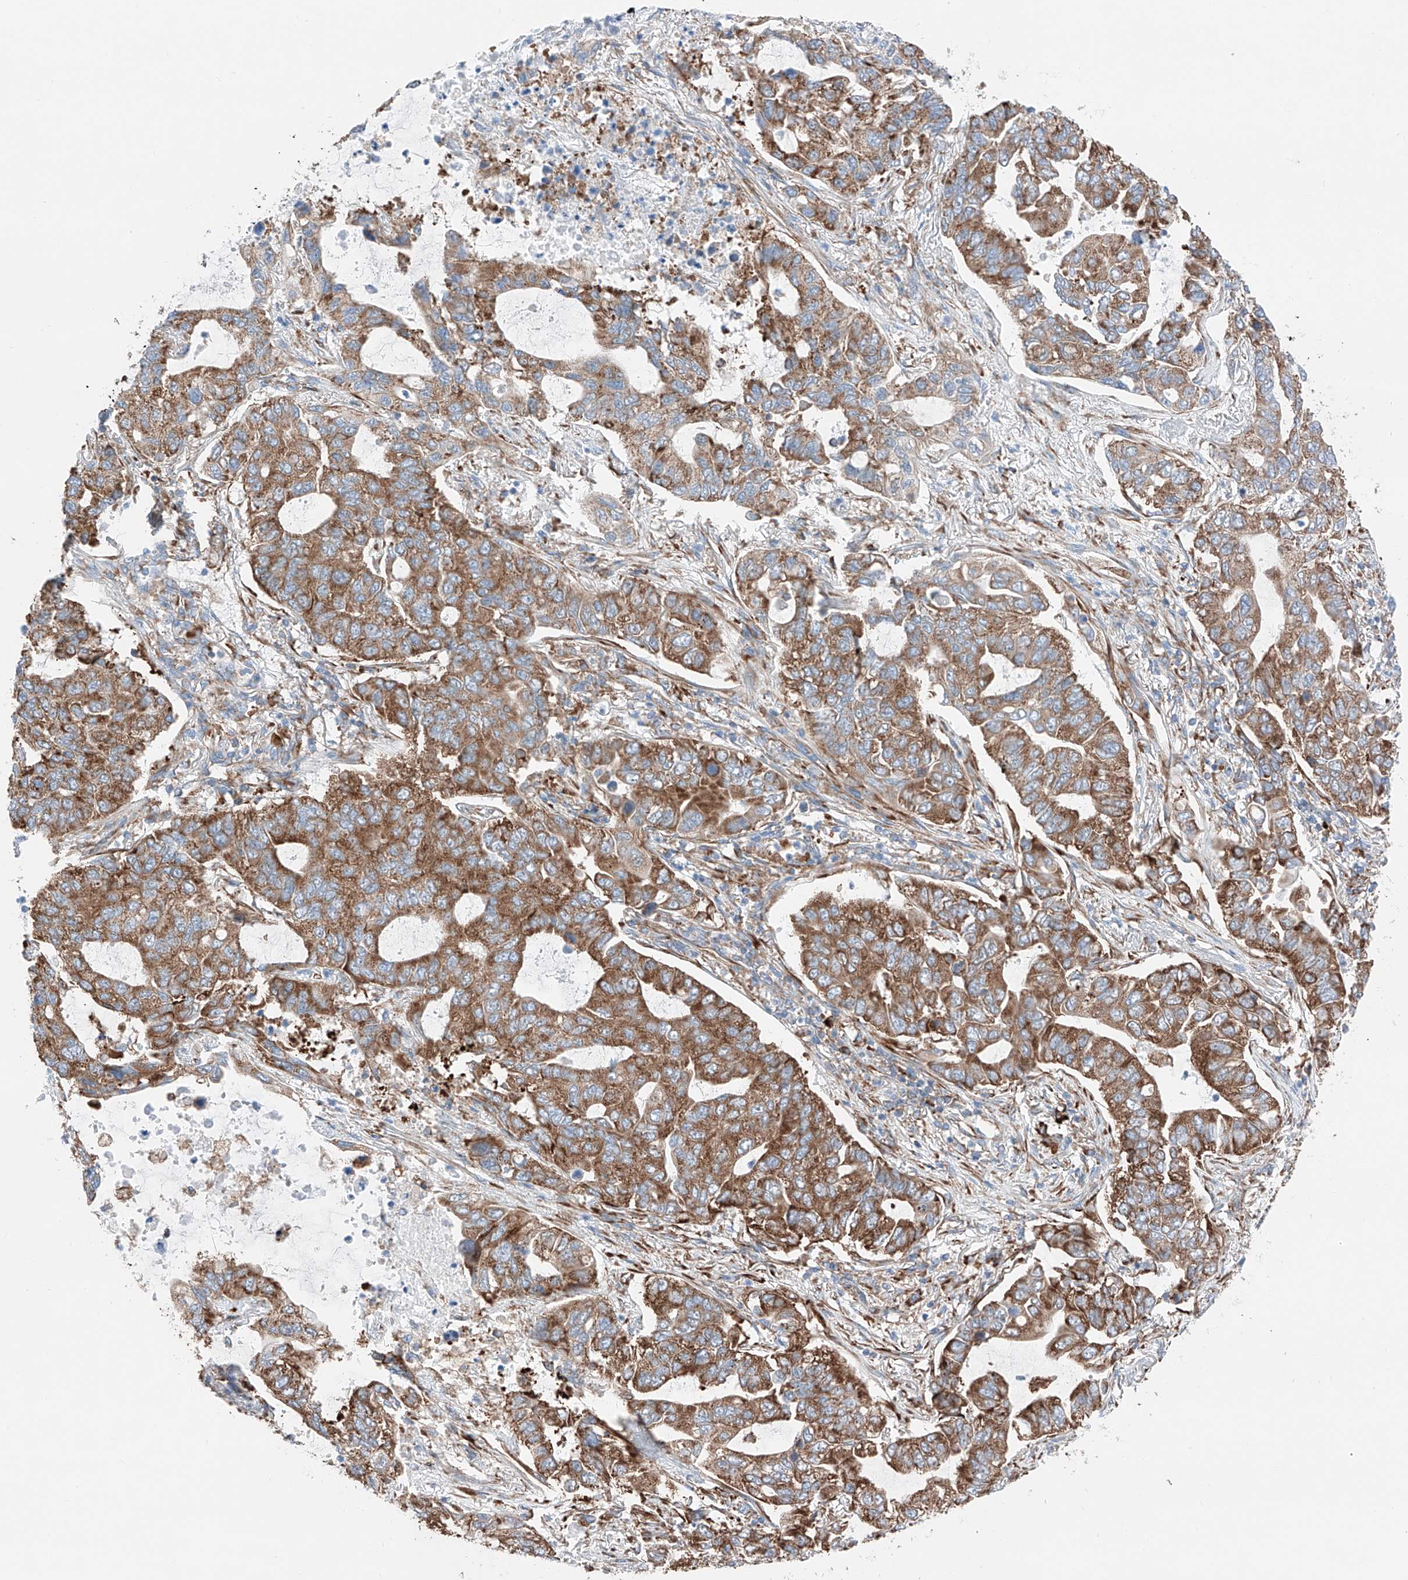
{"staining": {"intensity": "moderate", "quantity": ">75%", "location": "cytoplasmic/membranous"}, "tissue": "lung cancer", "cell_type": "Tumor cells", "image_type": "cancer", "snomed": [{"axis": "morphology", "description": "Adenocarcinoma, NOS"}, {"axis": "topography", "description": "Lung"}], "caption": "The photomicrograph demonstrates immunohistochemical staining of adenocarcinoma (lung). There is moderate cytoplasmic/membranous positivity is present in about >75% of tumor cells. The protein is stained brown, and the nuclei are stained in blue (DAB IHC with brightfield microscopy, high magnification).", "gene": "CRELD1", "patient": {"sex": "male", "age": 64}}